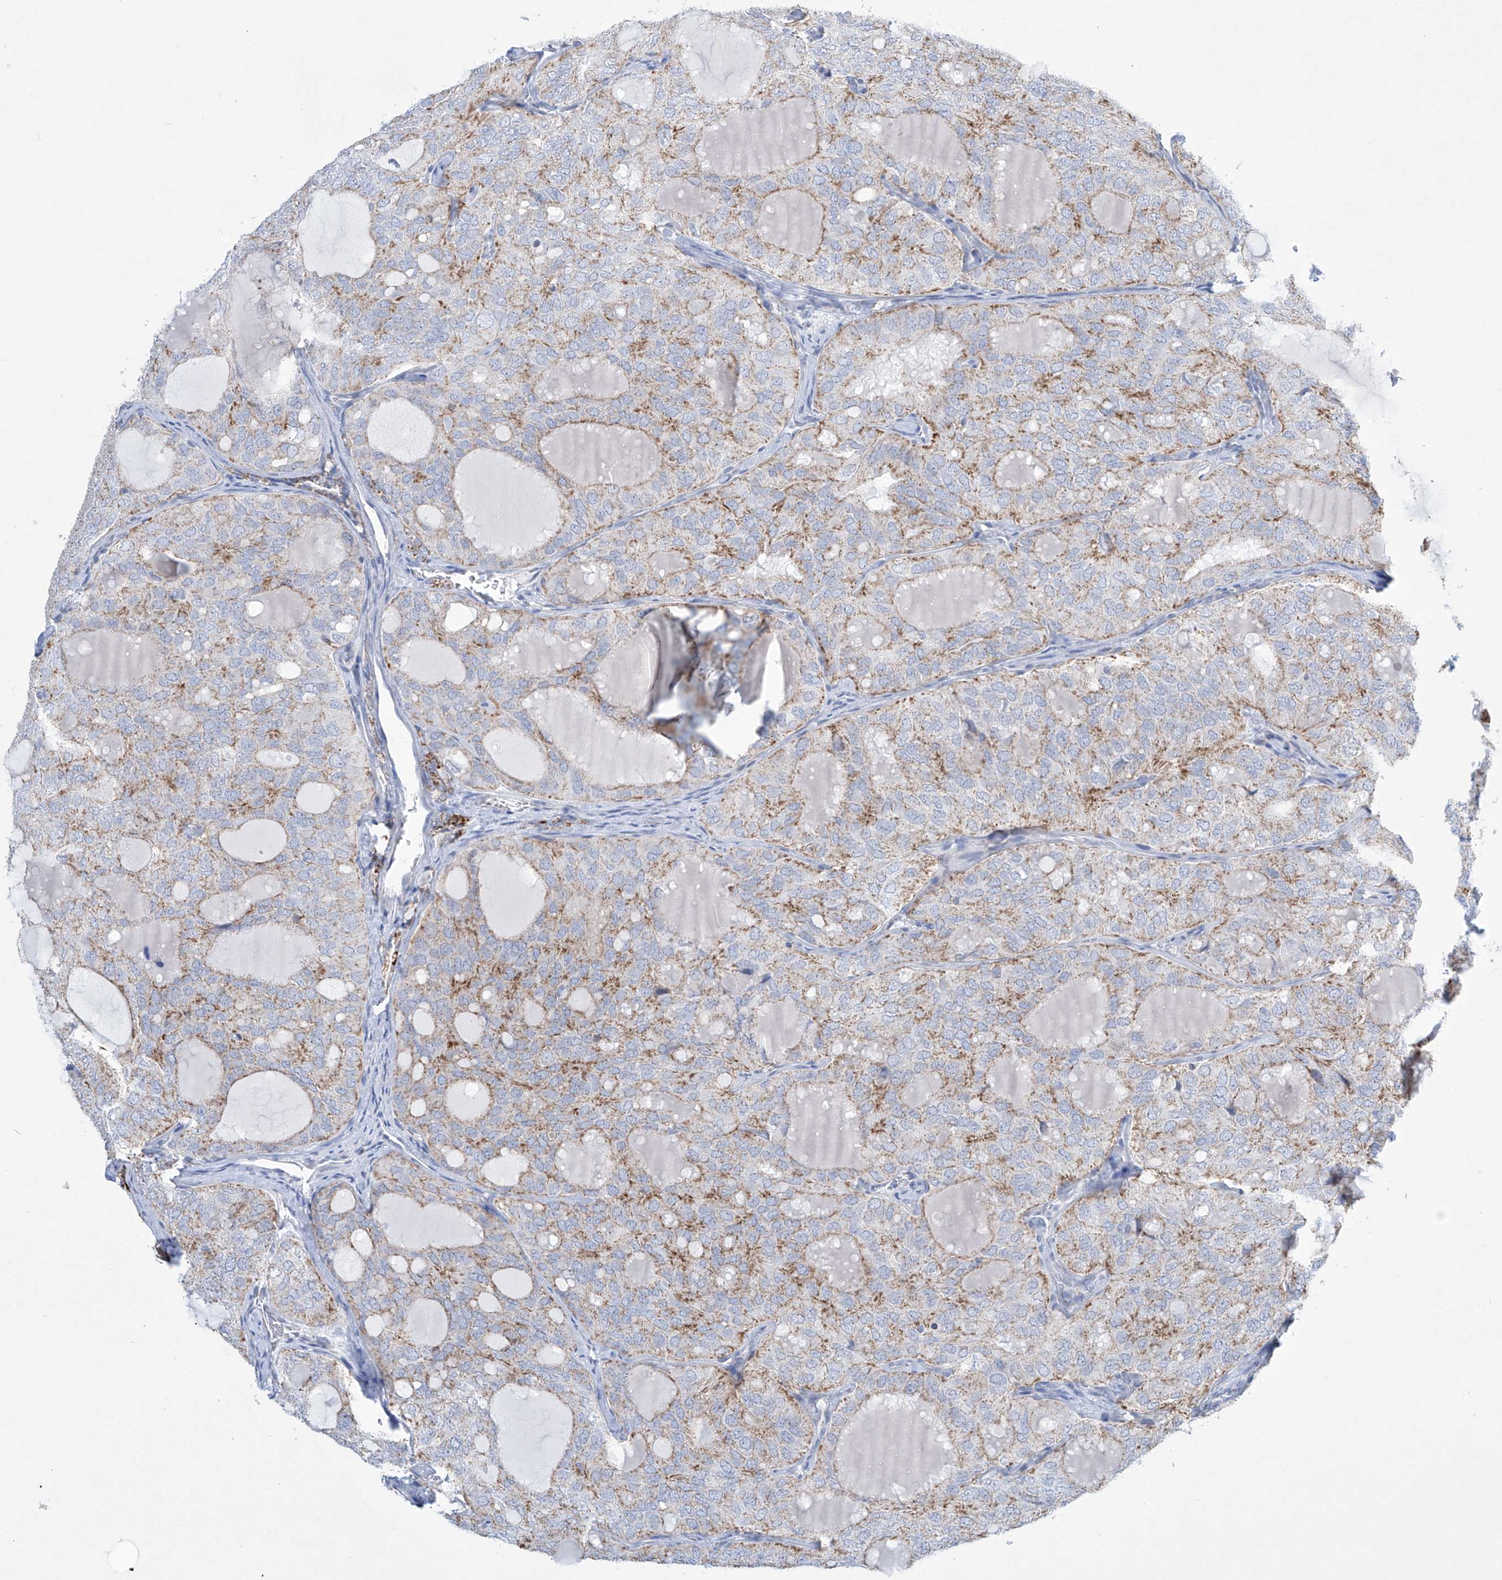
{"staining": {"intensity": "moderate", "quantity": "25%-75%", "location": "cytoplasmic/membranous"}, "tissue": "thyroid cancer", "cell_type": "Tumor cells", "image_type": "cancer", "snomed": [{"axis": "morphology", "description": "Follicular adenoma carcinoma, NOS"}, {"axis": "topography", "description": "Thyroid gland"}], "caption": "Immunohistochemical staining of human follicular adenoma carcinoma (thyroid) shows medium levels of moderate cytoplasmic/membranous protein positivity in approximately 25%-75% of tumor cells.", "gene": "ALDH6A1", "patient": {"sex": "male", "age": 75}}